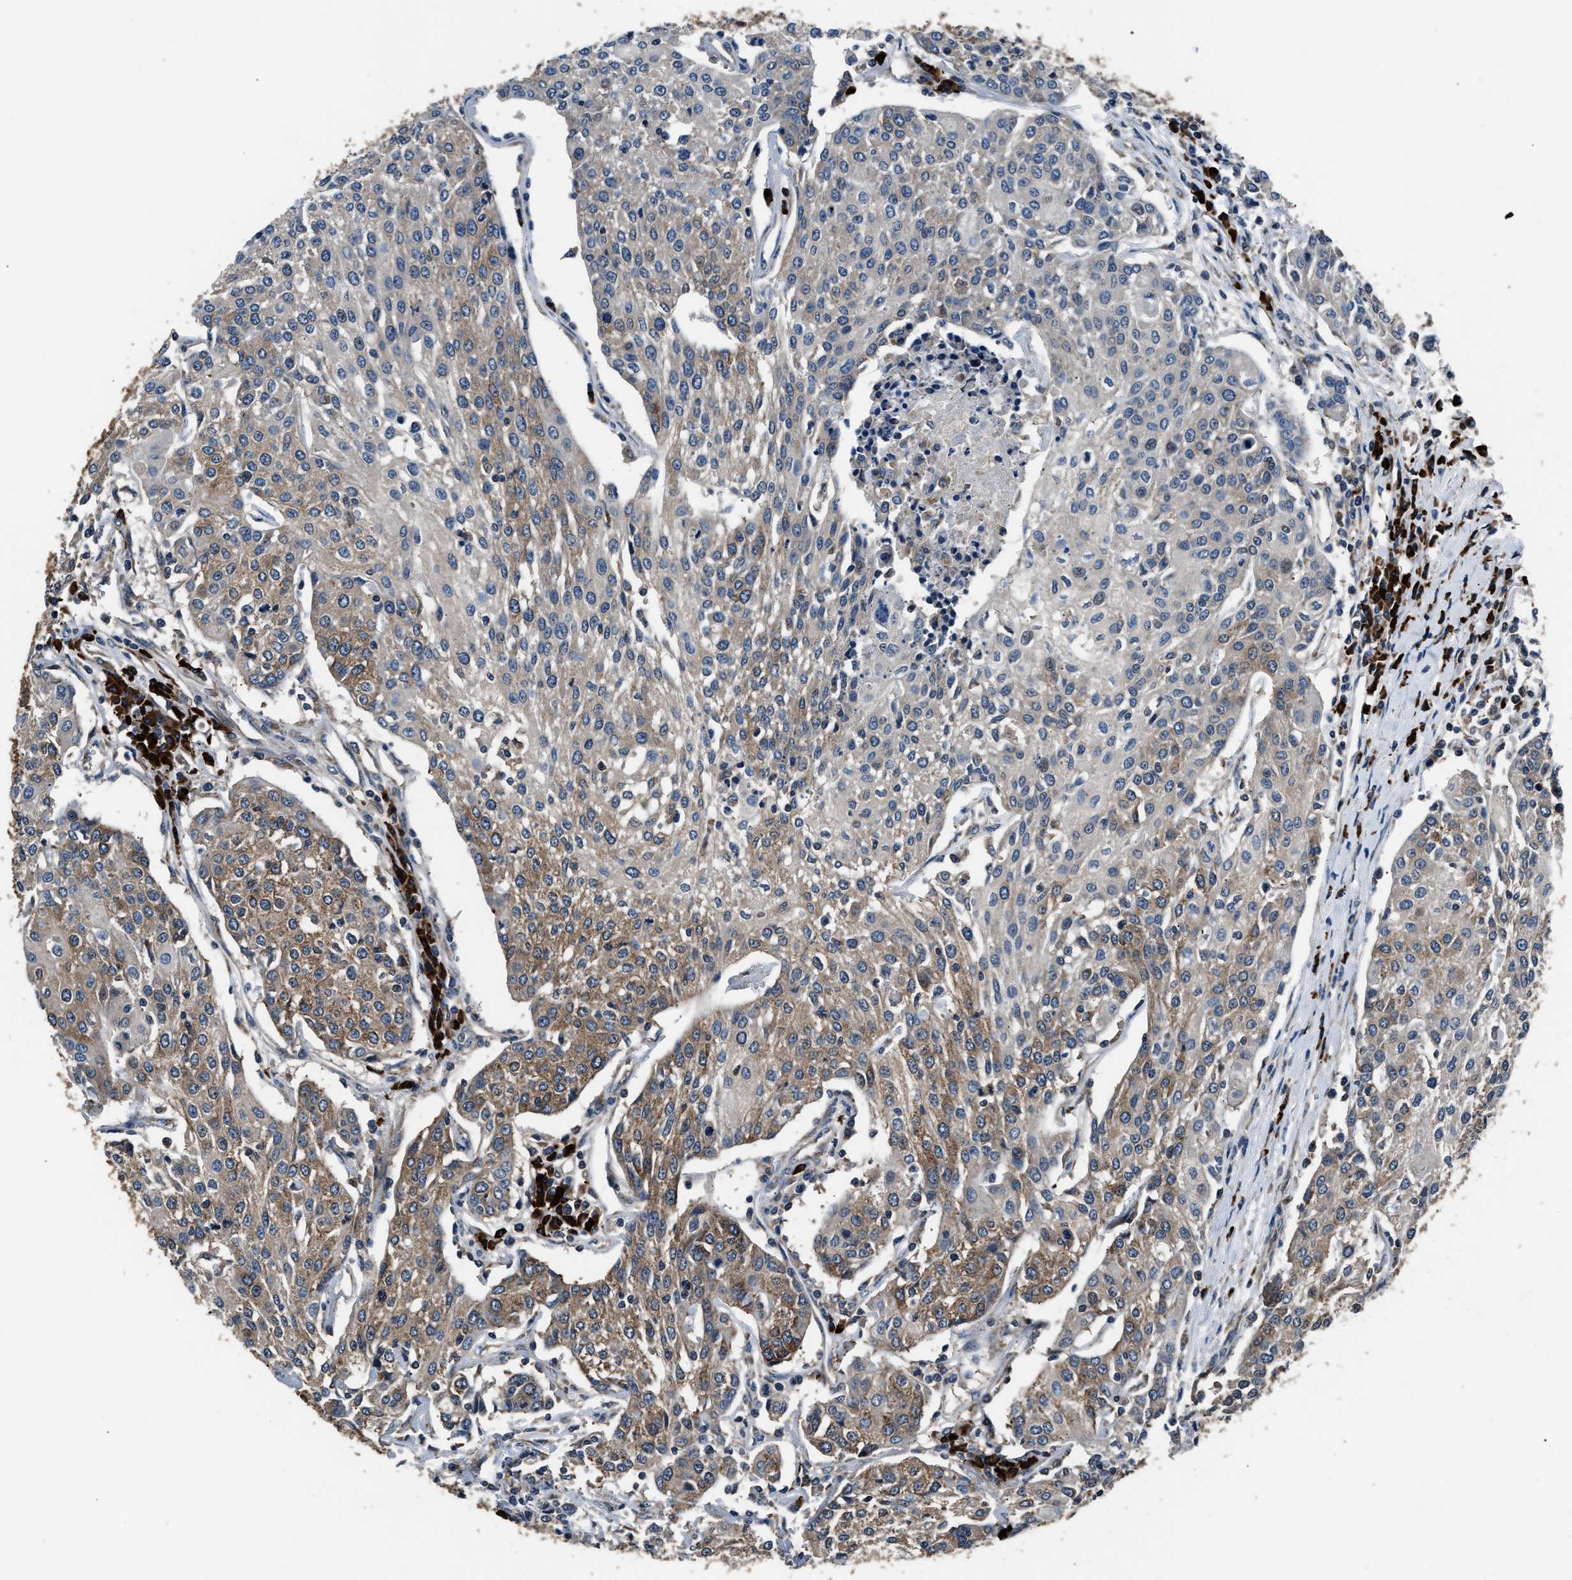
{"staining": {"intensity": "moderate", "quantity": "25%-75%", "location": "cytoplasmic/membranous"}, "tissue": "urothelial cancer", "cell_type": "Tumor cells", "image_type": "cancer", "snomed": [{"axis": "morphology", "description": "Urothelial carcinoma, High grade"}, {"axis": "topography", "description": "Urinary bladder"}], "caption": "Immunohistochemical staining of urothelial cancer displays medium levels of moderate cytoplasmic/membranous positivity in approximately 25%-75% of tumor cells.", "gene": "IMPDH2", "patient": {"sex": "female", "age": 85}}